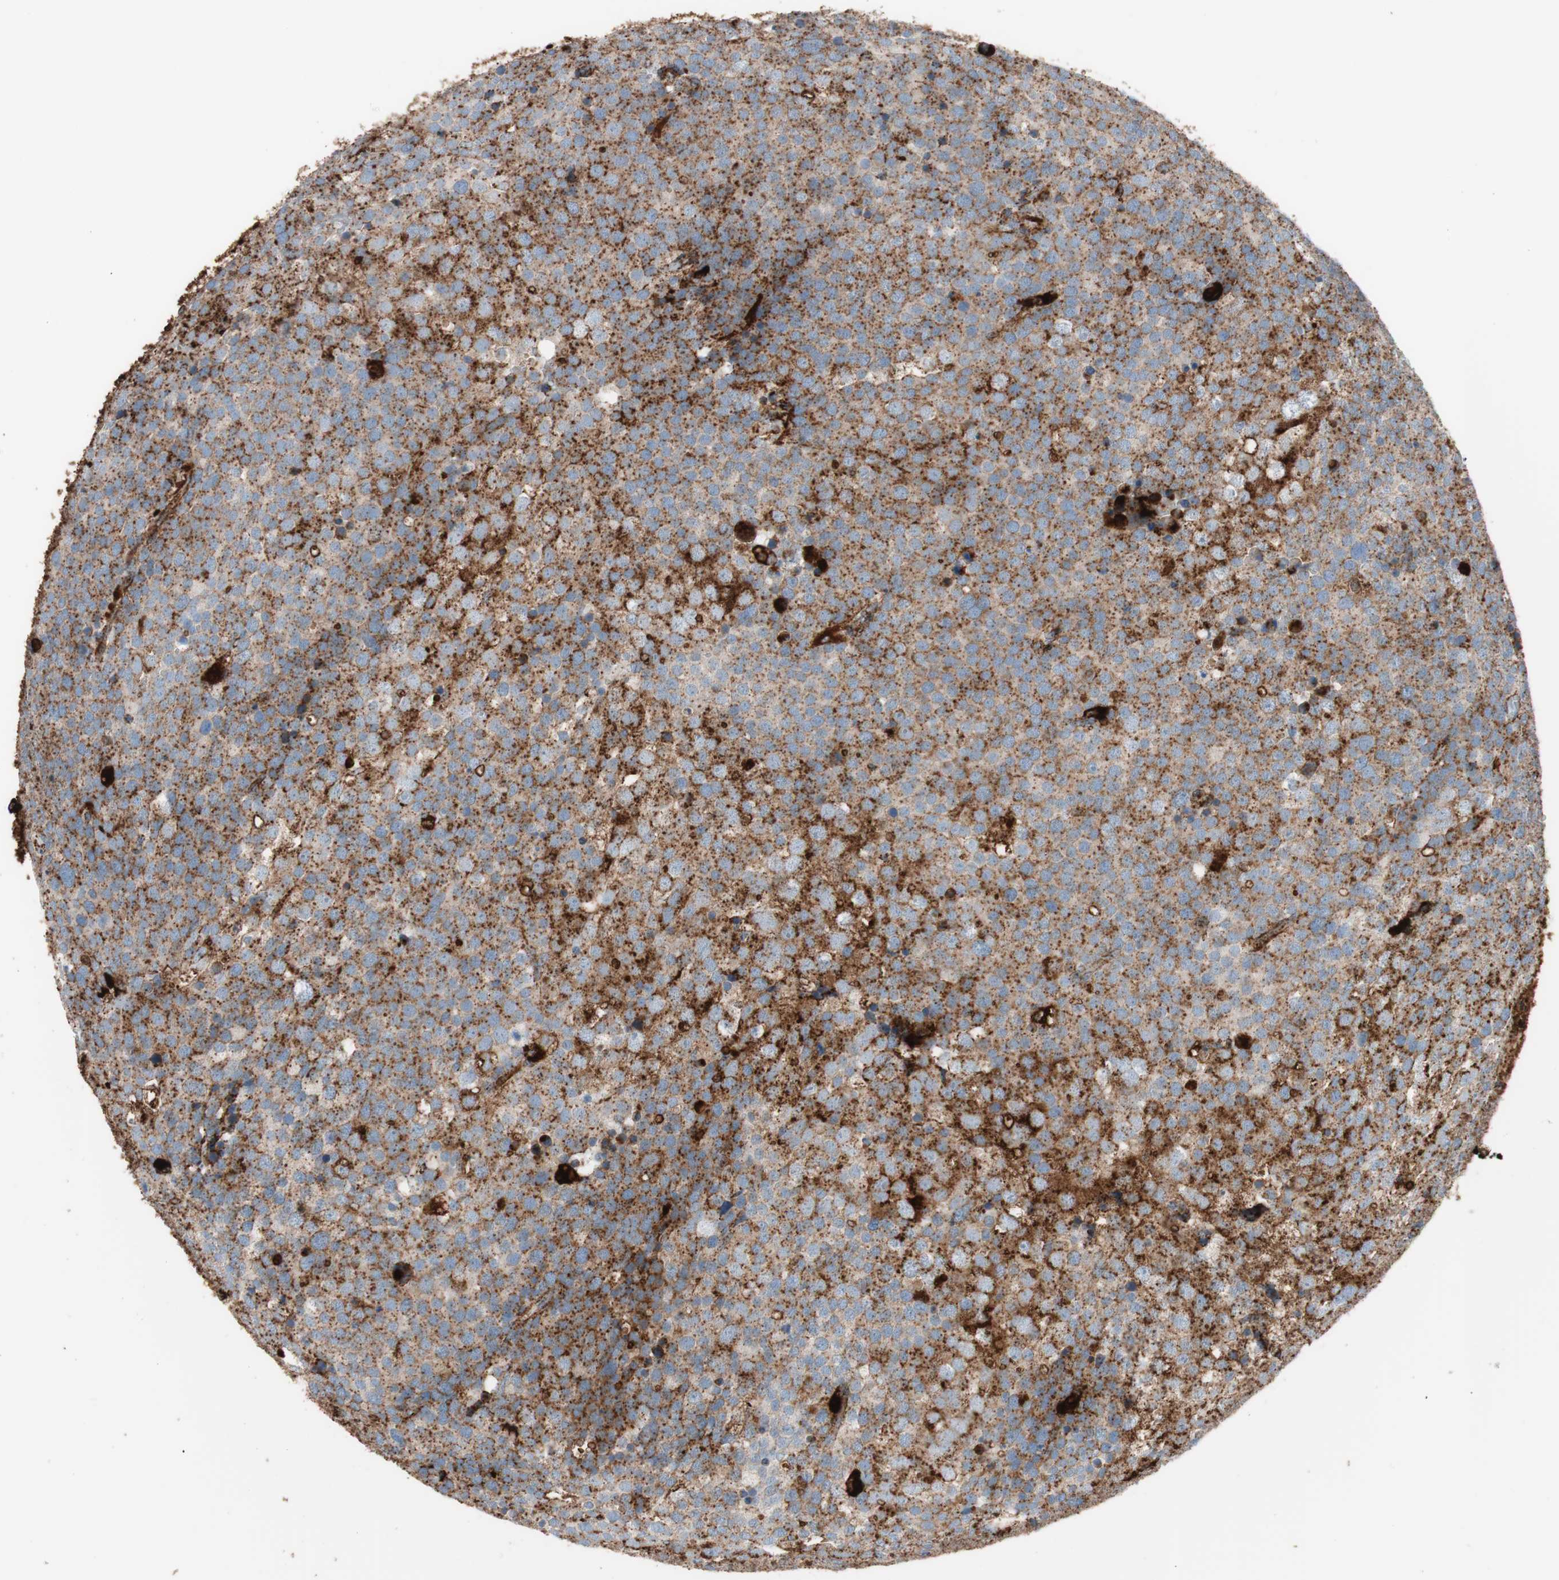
{"staining": {"intensity": "strong", "quantity": ">75%", "location": "cytoplasmic/membranous"}, "tissue": "testis cancer", "cell_type": "Tumor cells", "image_type": "cancer", "snomed": [{"axis": "morphology", "description": "Seminoma, NOS"}, {"axis": "topography", "description": "Testis"}], "caption": "Immunohistochemistry of human testis seminoma exhibits high levels of strong cytoplasmic/membranous staining in approximately >75% of tumor cells.", "gene": "LAMP1", "patient": {"sex": "male", "age": 71}}